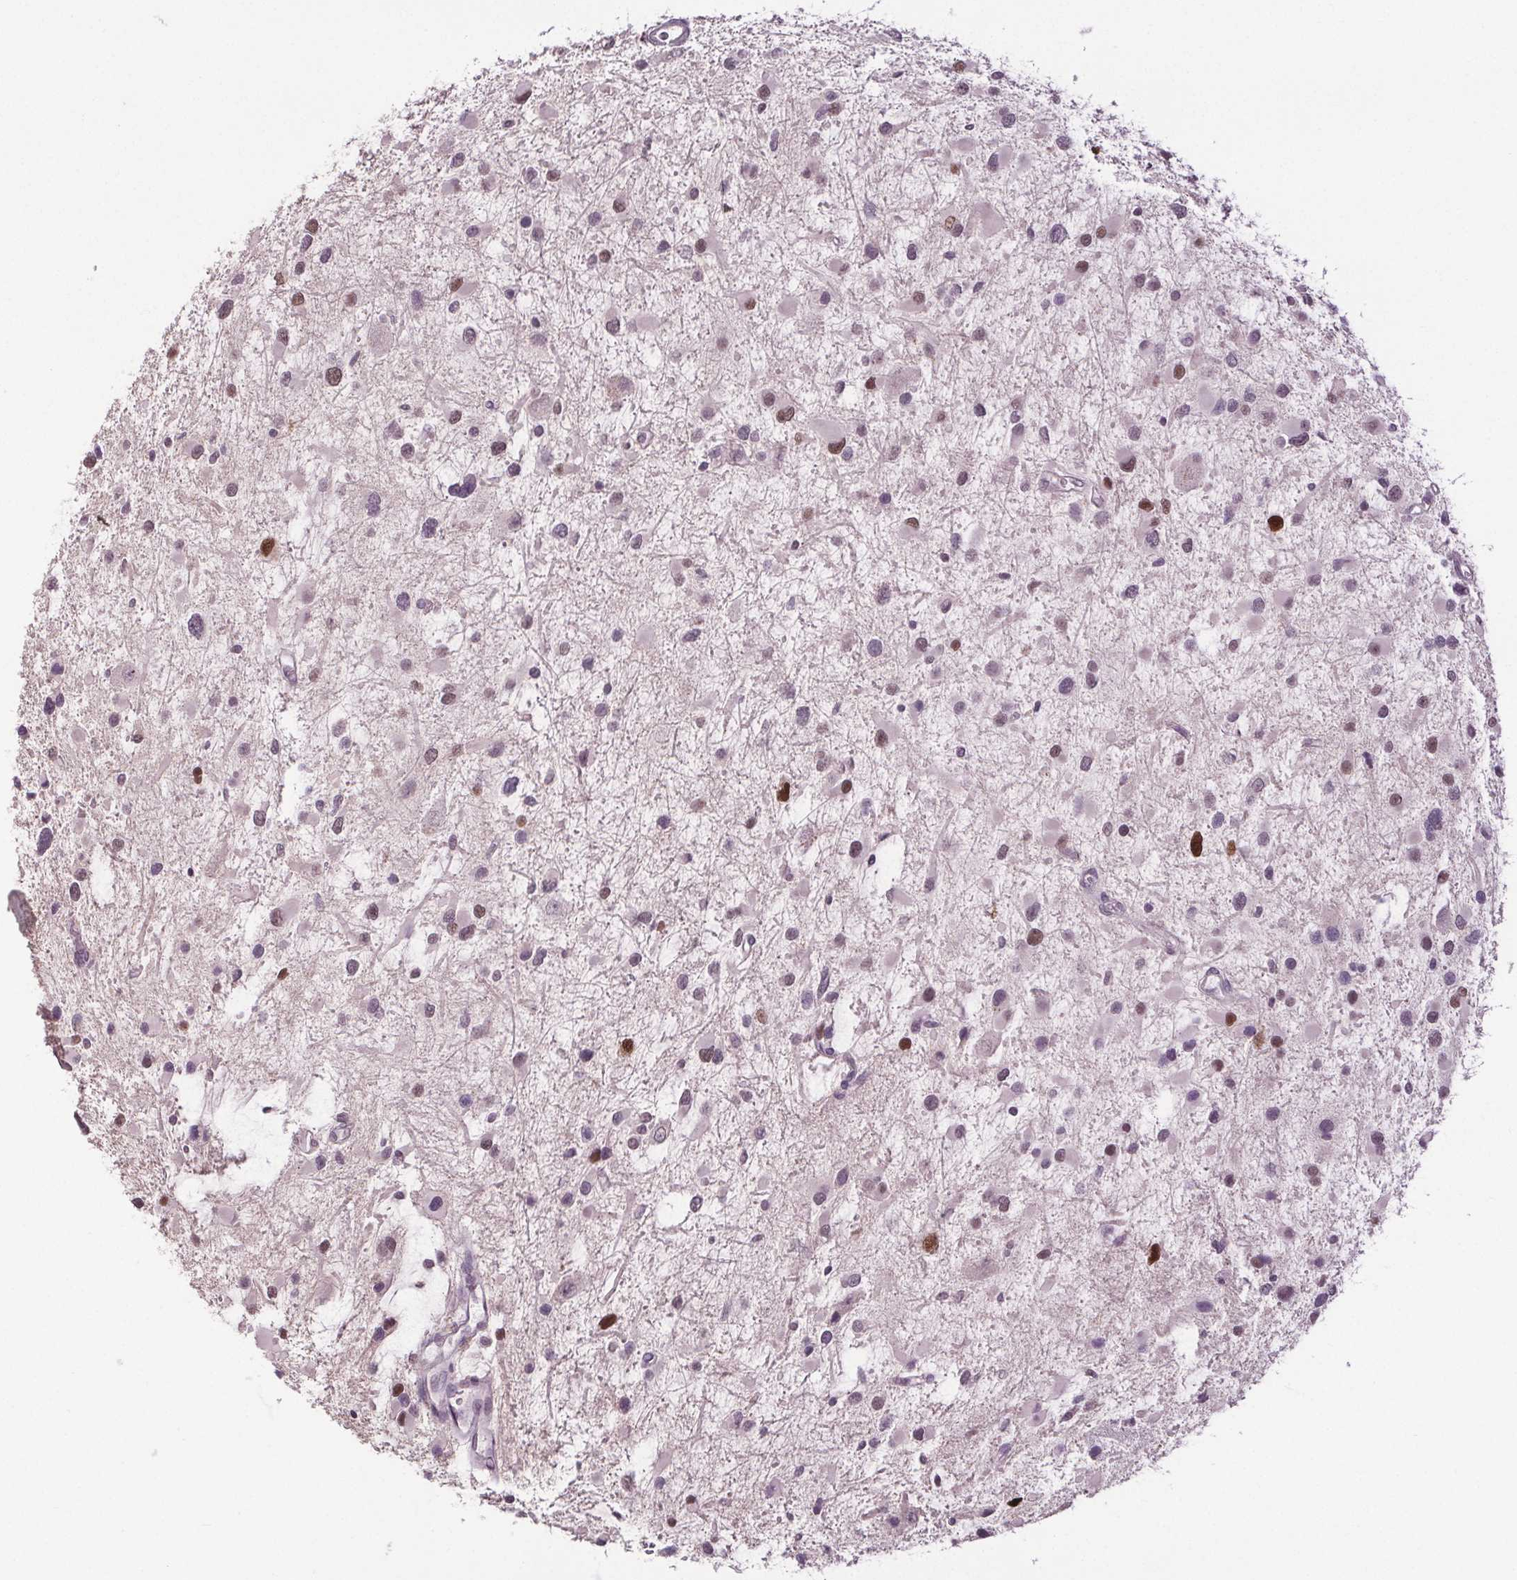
{"staining": {"intensity": "moderate", "quantity": "<25%", "location": "nuclear"}, "tissue": "glioma", "cell_type": "Tumor cells", "image_type": "cancer", "snomed": [{"axis": "morphology", "description": "Glioma, malignant, Low grade"}, {"axis": "topography", "description": "Brain"}], "caption": "Immunohistochemical staining of malignant low-grade glioma shows low levels of moderate nuclear expression in approximately <25% of tumor cells. The staining is performed using DAB brown chromogen to label protein expression. The nuclei are counter-stained blue using hematoxylin.", "gene": "CENPF", "patient": {"sex": "female", "age": 32}}